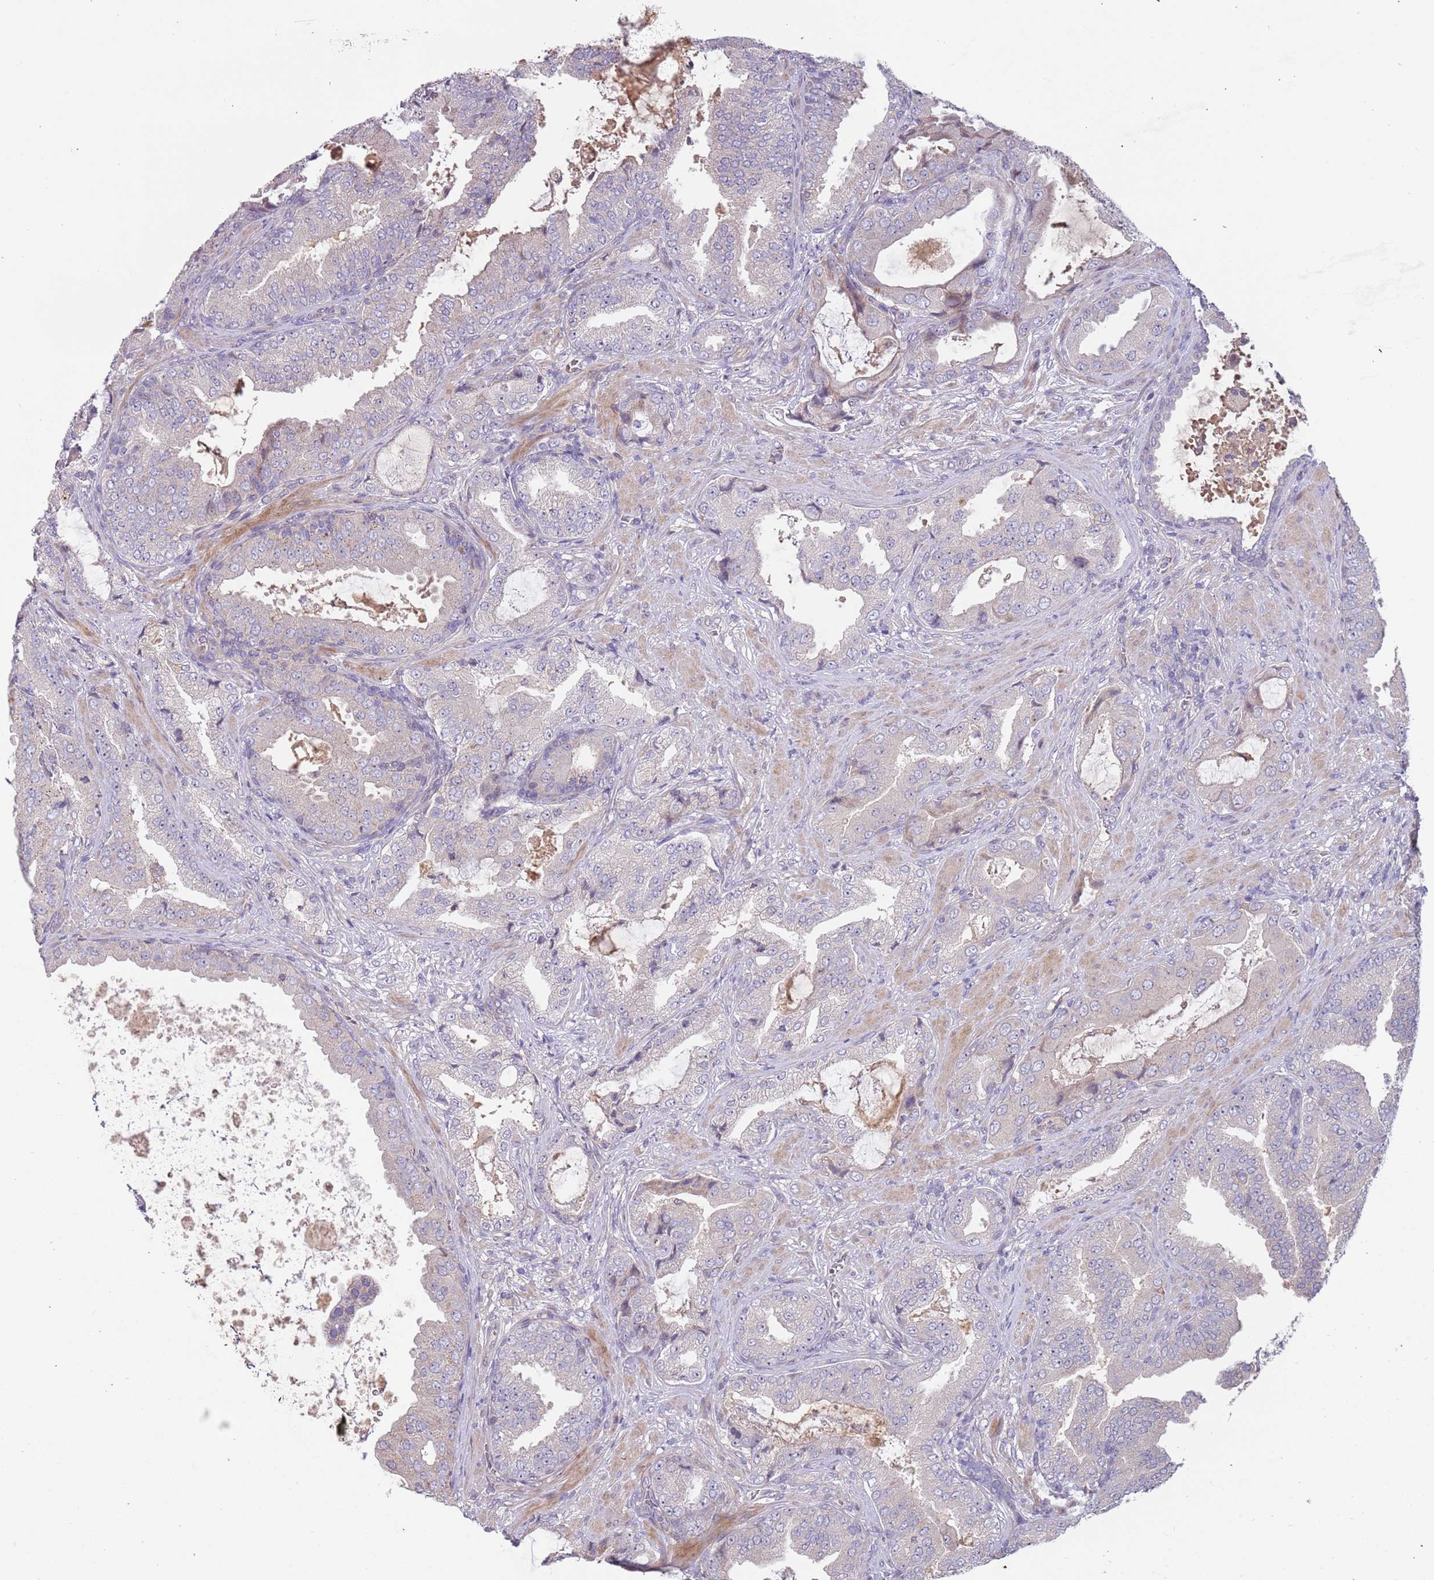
{"staining": {"intensity": "negative", "quantity": "none", "location": "none"}, "tissue": "prostate cancer", "cell_type": "Tumor cells", "image_type": "cancer", "snomed": [{"axis": "morphology", "description": "Adenocarcinoma, High grade"}, {"axis": "topography", "description": "Prostate"}], "caption": "A histopathology image of prostate cancer stained for a protein shows no brown staining in tumor cells. Nuclei are stained in blue.", "gene": "TRAPPC6B", "patient": {"sex": "male", "age": 68}}